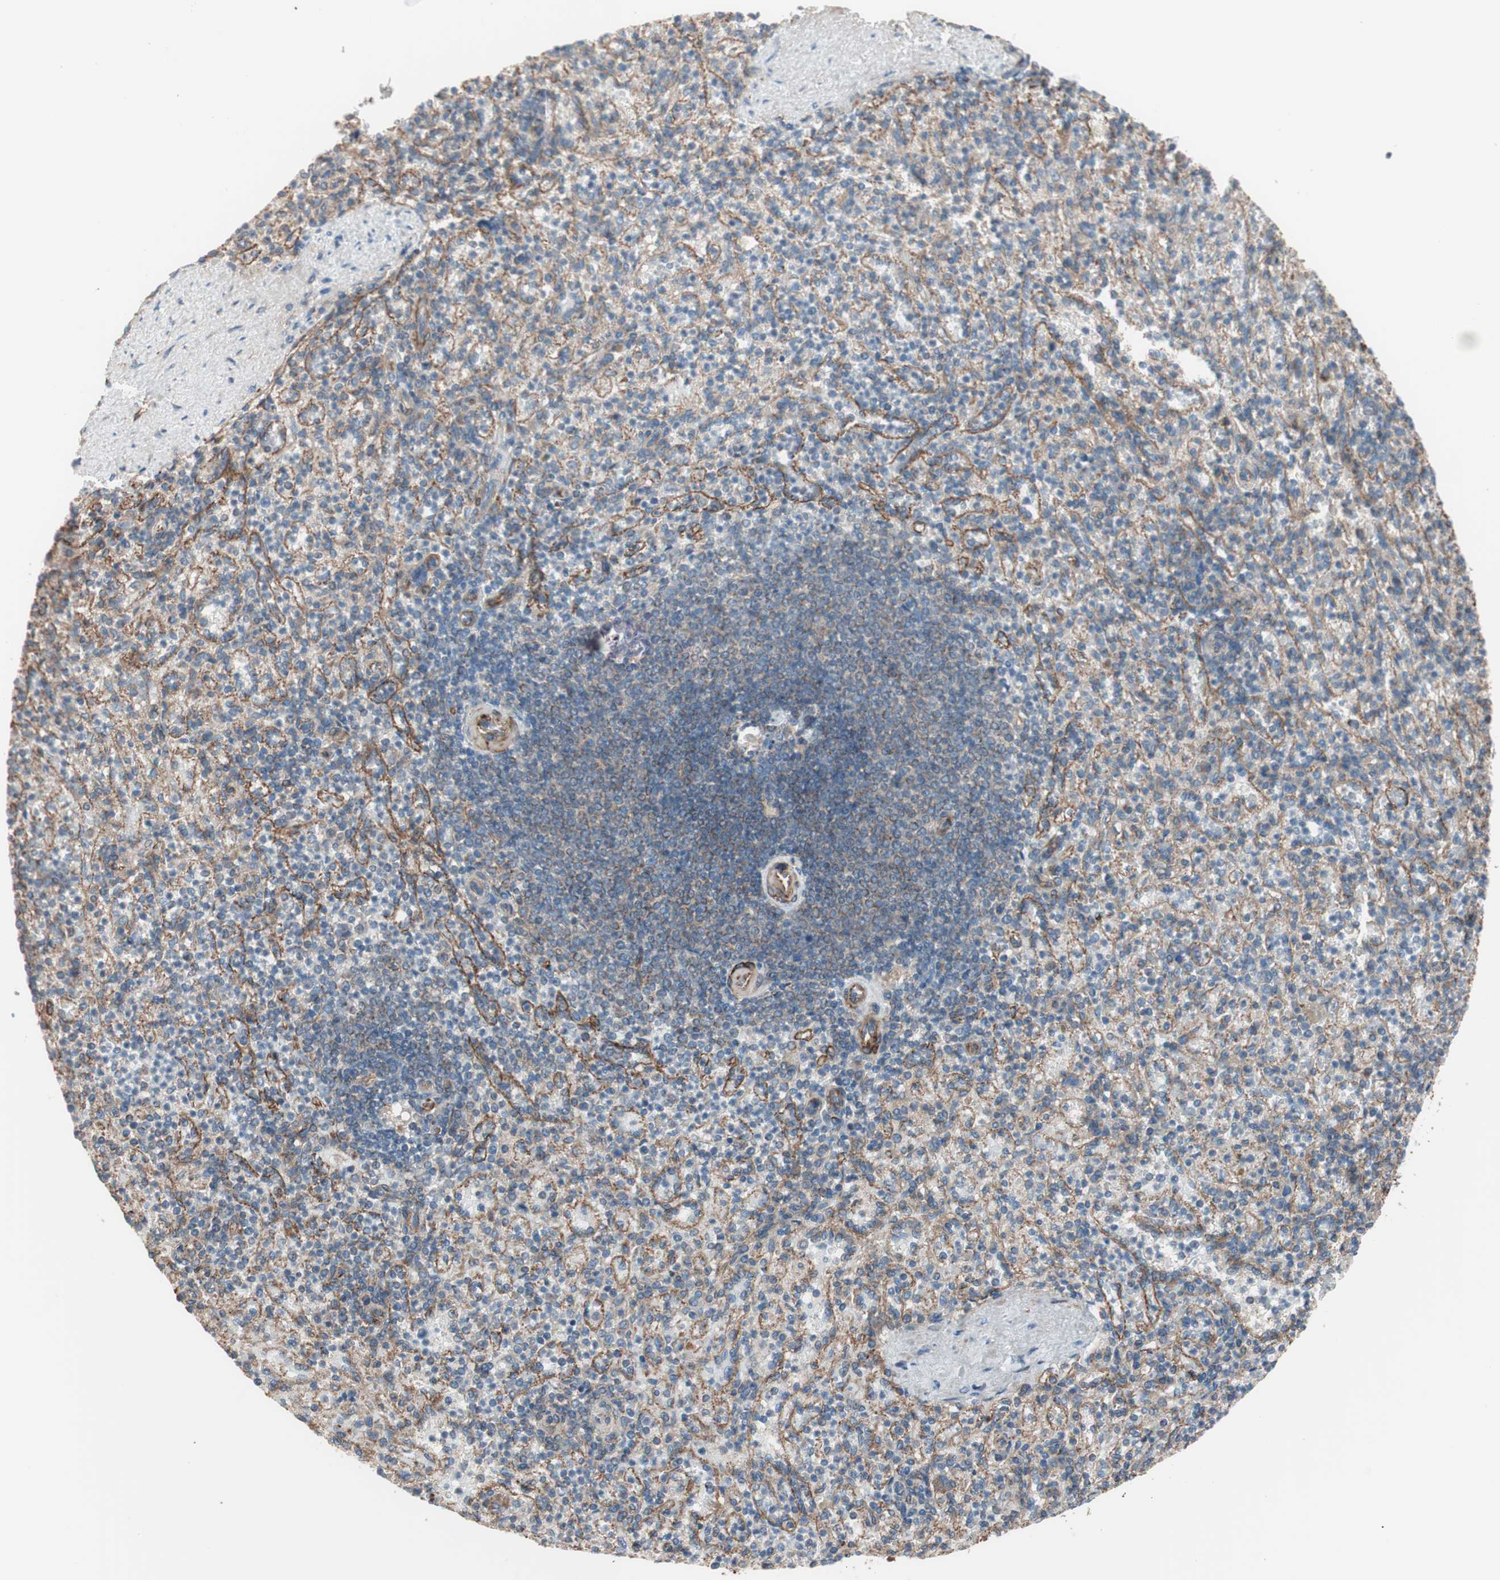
{"staining": {"intensity": "moderate", "quantity": "25%-75%", "location": "cytoplasmic/membranous"}, "tissue": "spleen", "cell_type": "Cells in red pulp", "image_type": "normal", "snomed": [{"axis": "morphology", "description": "Normal tissue, NOS"}, {"axis": "topography", "description": "Spleen"}], "caption": "A brown stain shows moderate cytoplasmic/membranous positivity of a protein in cells in red pulp of benign human spleen. The protein is stained brown, and the nuclei are stained in blue (DAB IHC with brightfield microscopy, high magnification).", "gene": "GPSM2", "patient": {"sex": "female", "age": 74}}